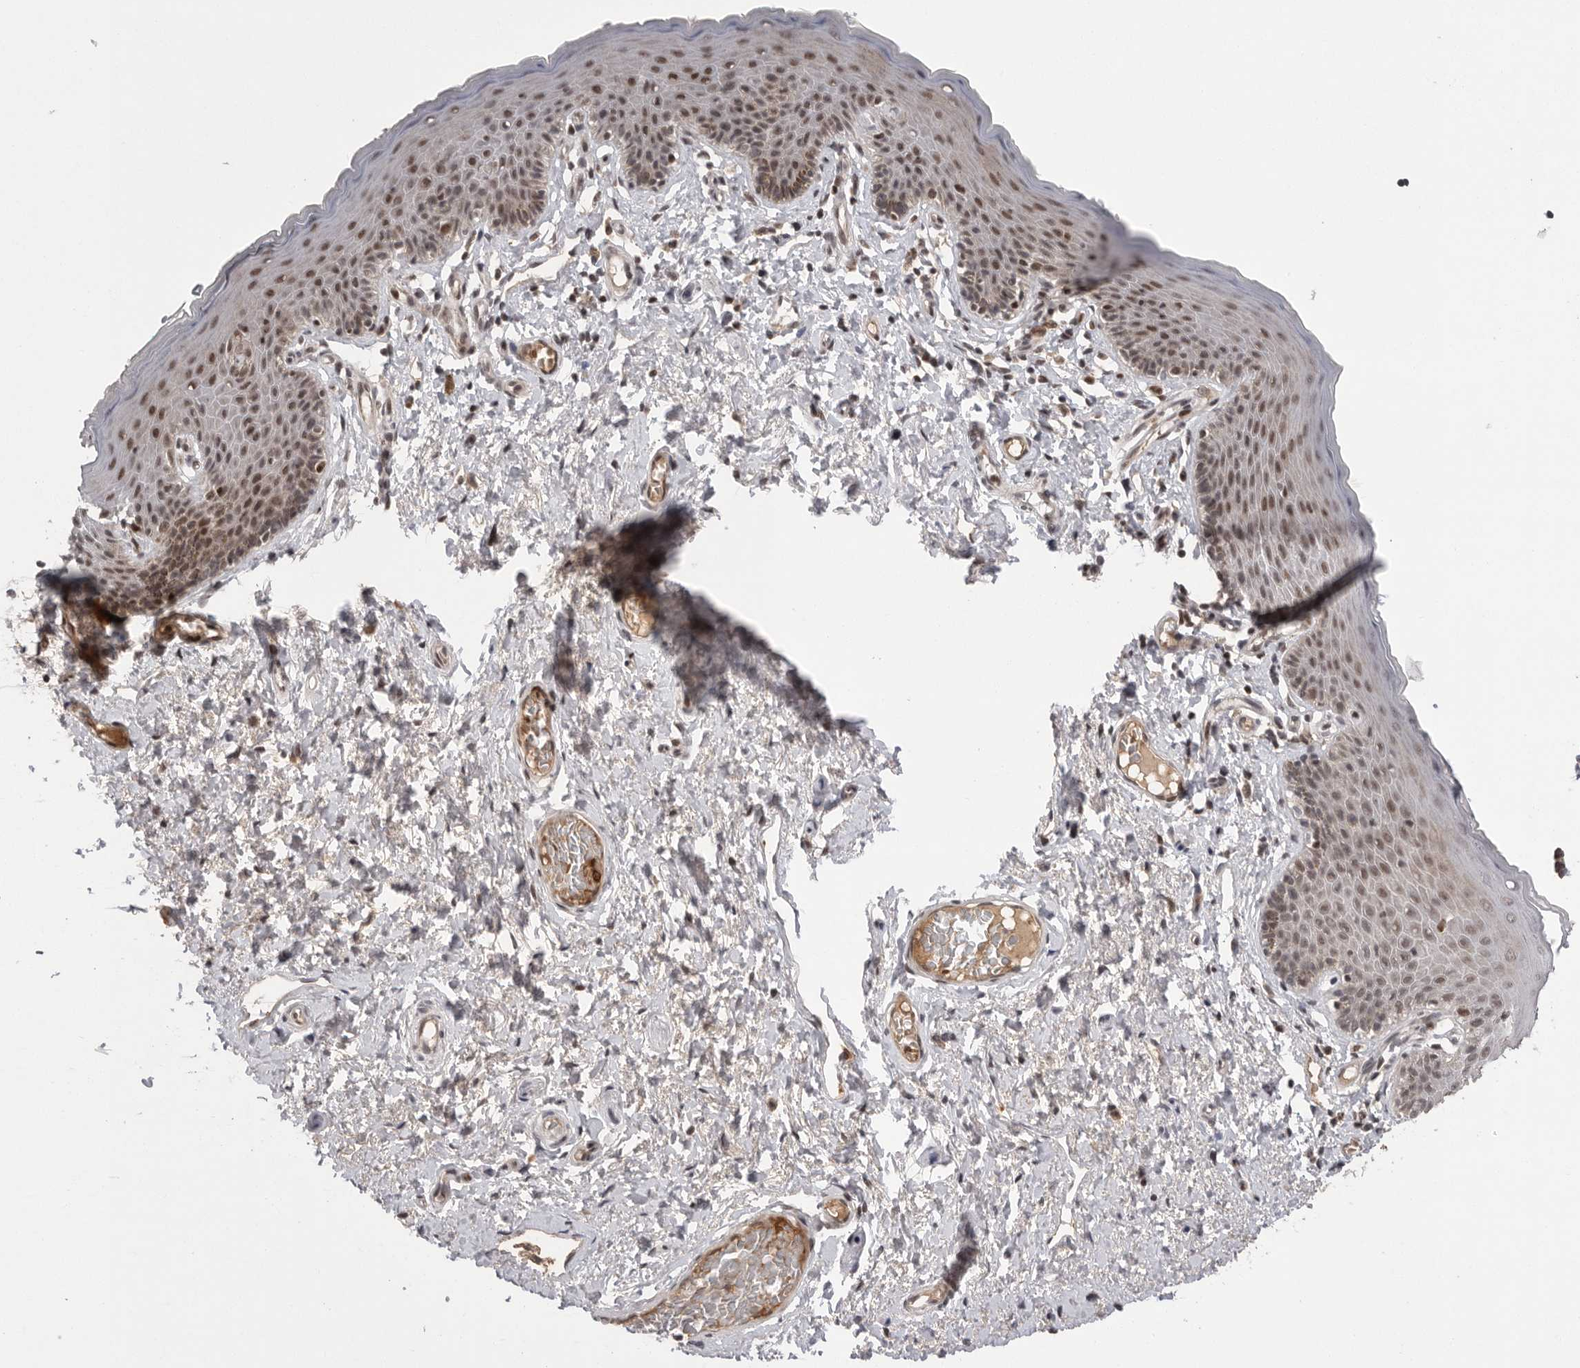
{"staining": {"intensity": "moderate", "quantity": ">75%", "location": "nuclear"}, "tissue": "skin", "cell_type": "Epidermal cells", "image_type": "normal", "snomed": [{"axis": "morphology", "description": "Normal tissue, NOS"}, {"axis": "topography", "description": "Vulva"}], "caption": "This micrograph demonstrates immunohistochemistry staining of unremarkable skin, with medium moderate nuclear expression in approximately >75% of epidermal cells.", "gene": "POU5F1", "patient": {"sex": "female", "age": 66}}